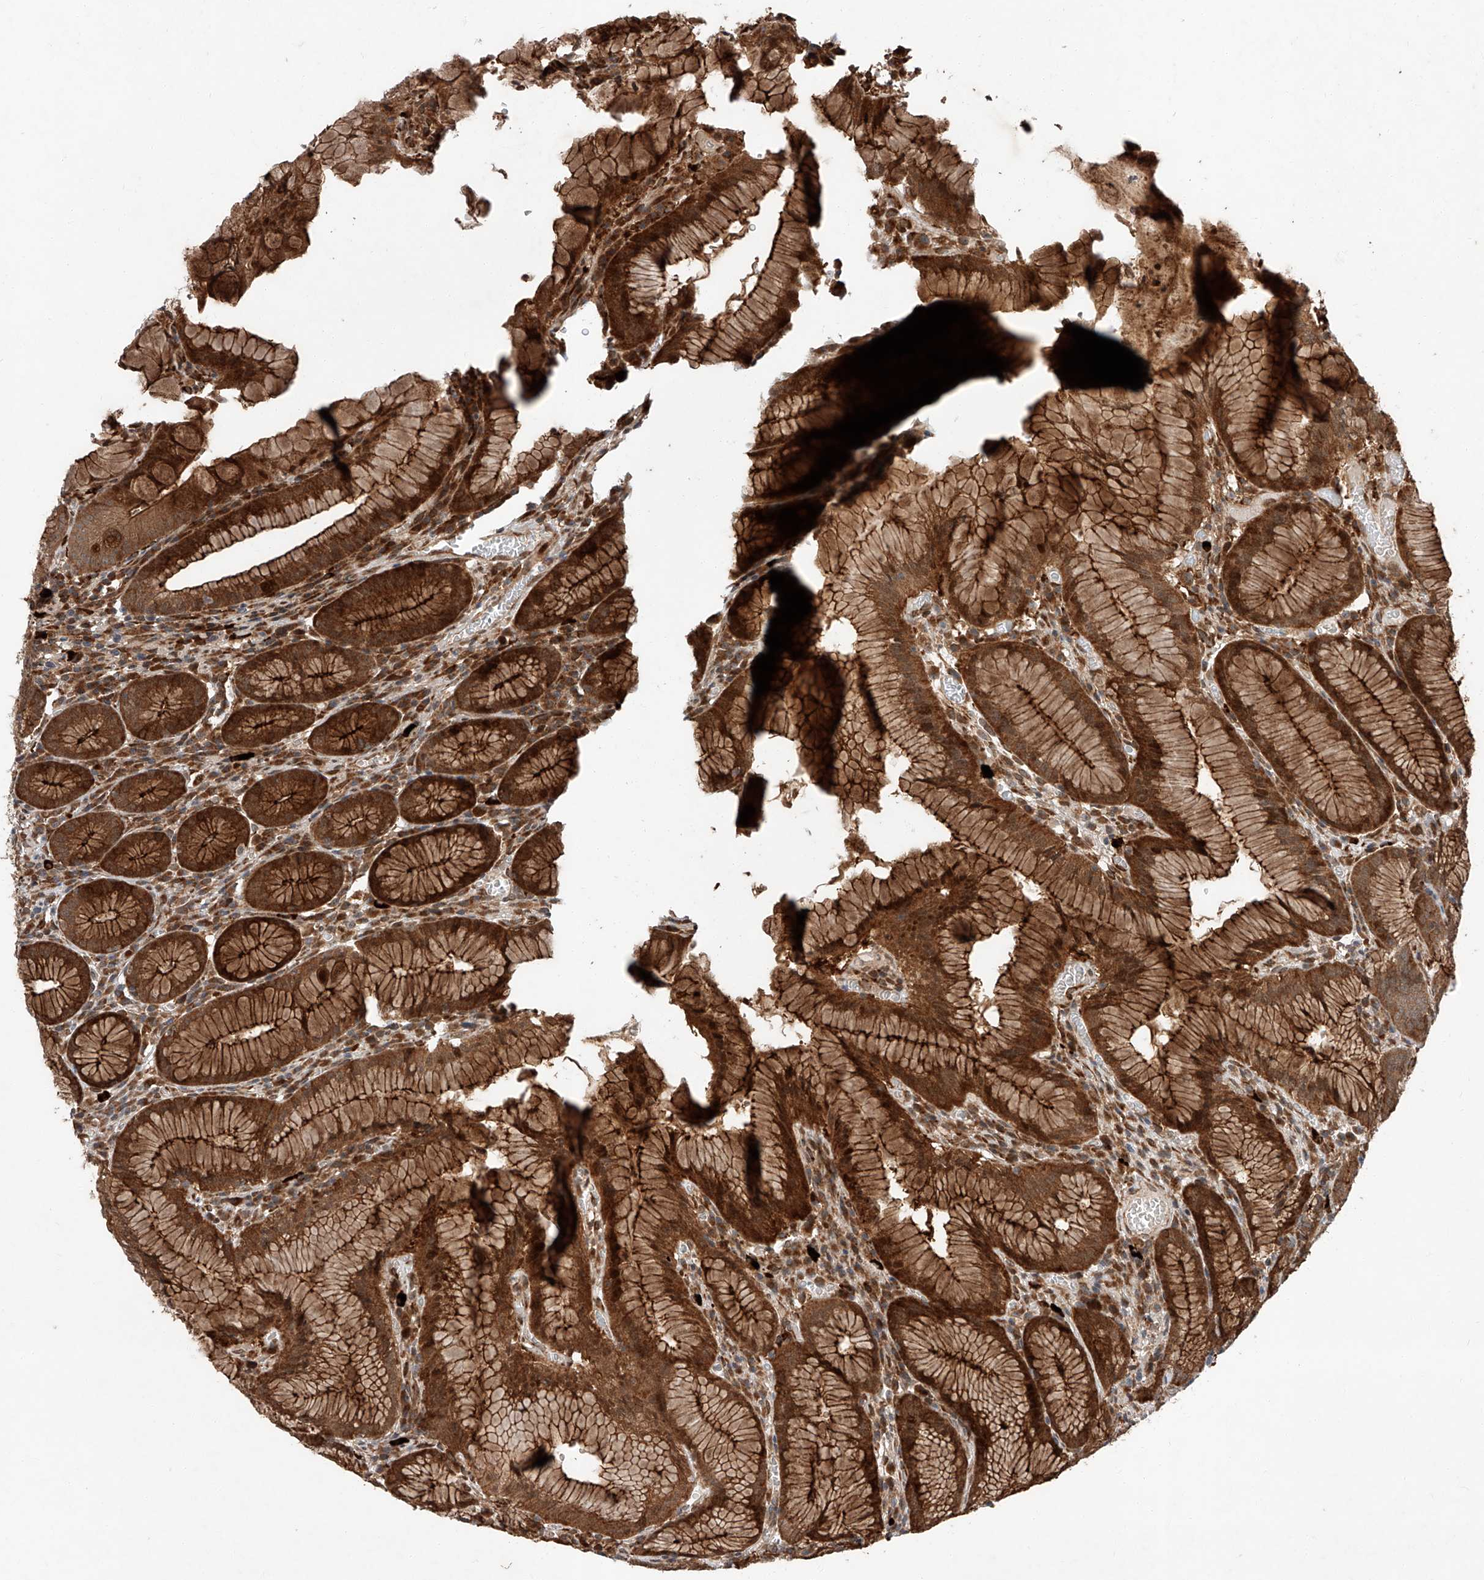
{"staining": {"intensity": "strong", "quantity": ">75%", "location": "cytoplasmic/membranous"}, "tissue": "stomach", "cell_type": "Glandular cells", "image_type": "normal", "snomed": [{"axis": "morphology", "description": "Normal tissue, NOS"}, {"axis": "topography", "description": "Stomach"}], "caption": "A brown stain labels strong cytoplasmic/membranous staining of a protein in glandular cells of benign human stomach. Using DAB (brown) and hematoxylin (blue) stains, captured at high magnification using brightfield microscopy.", "gene": "ZFP28", "patient": {"sex": "male", "age": 55}}